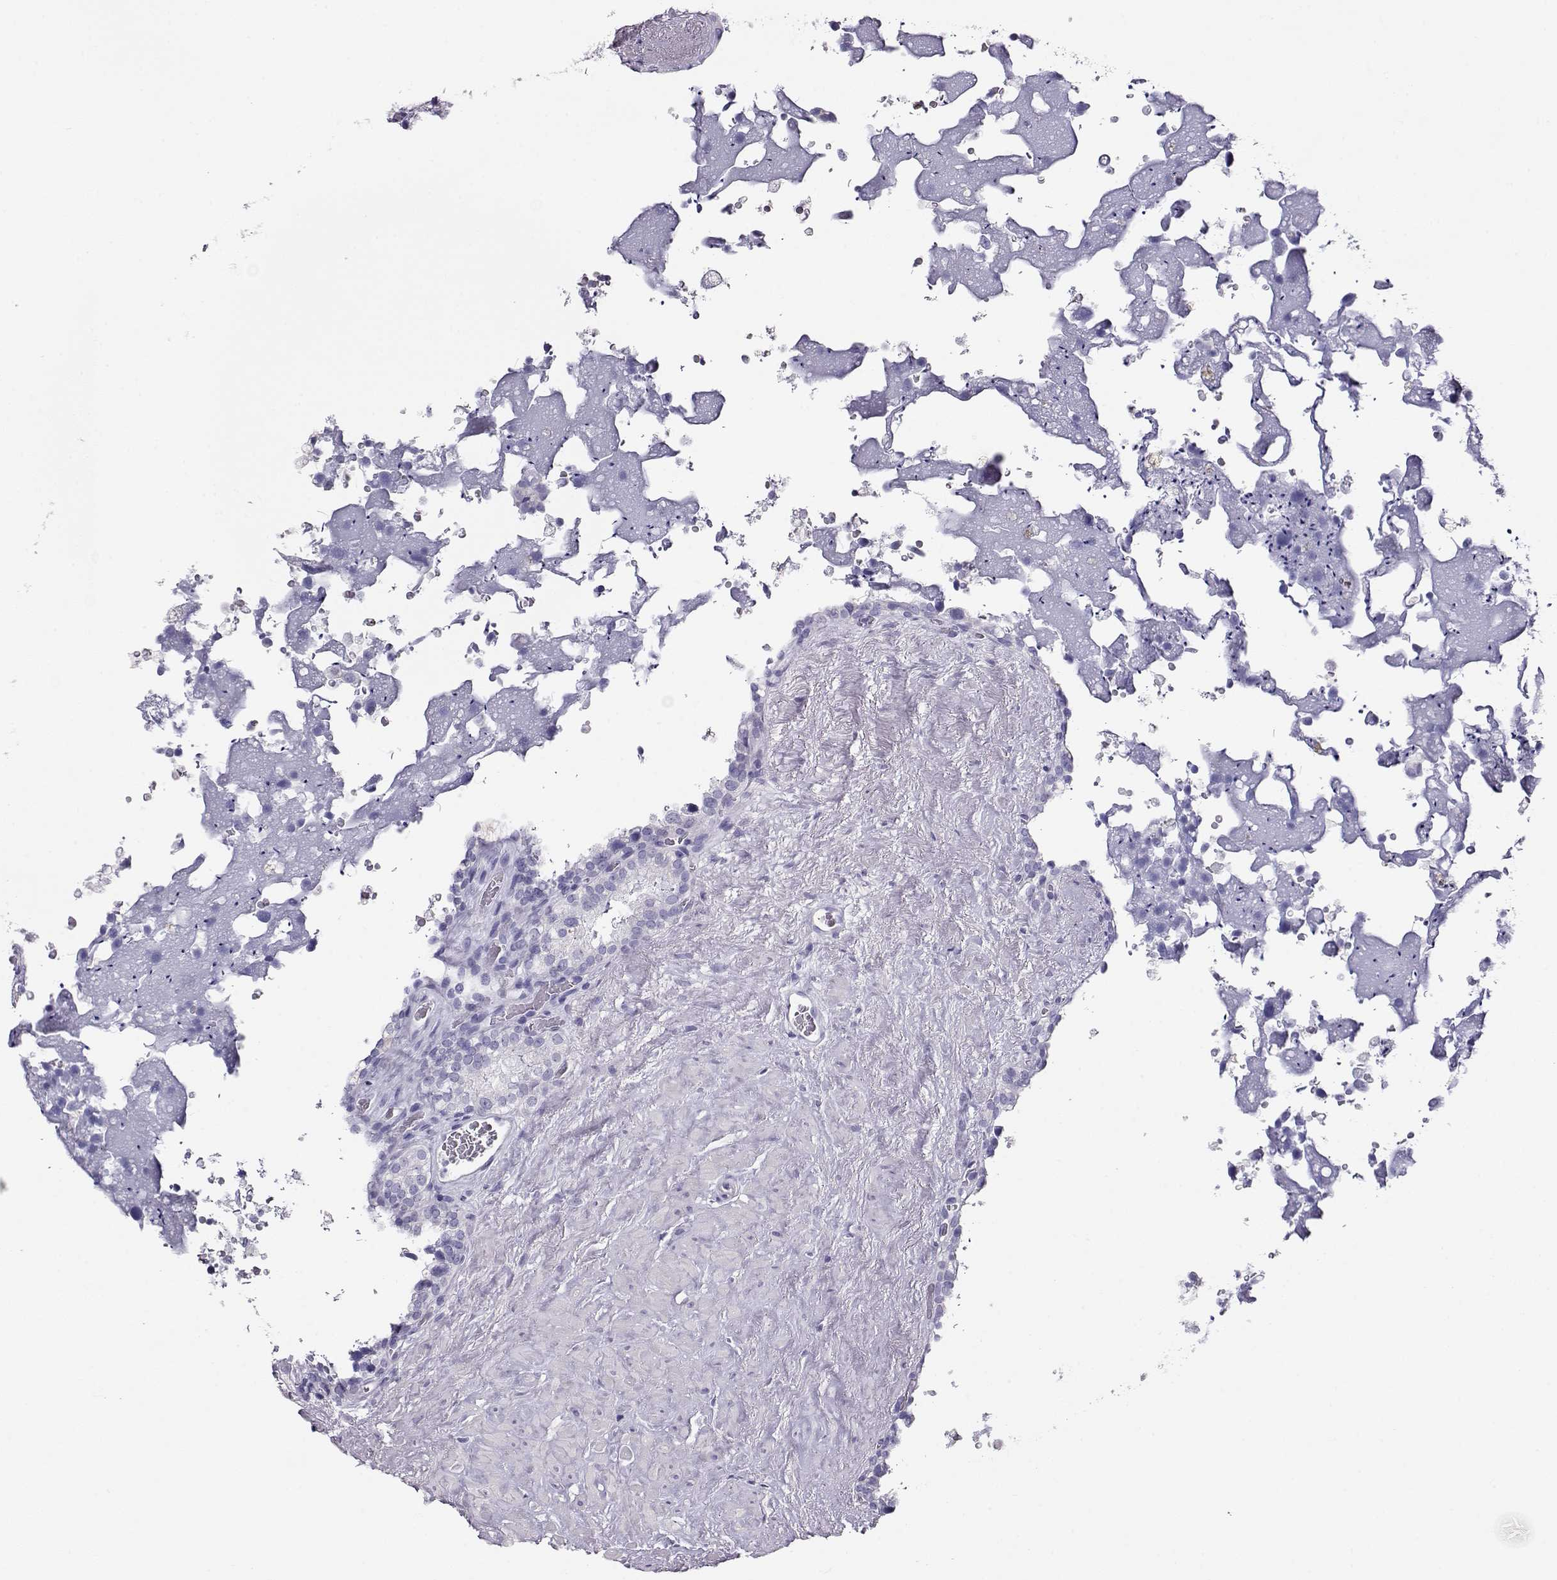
{"staining": {"intensity": "negative", "quantity": "none", "location": "none"}, "tissue": "seminal vesicle", "cell_type": "Glandular cells", "image_type": "normal", "snomed": [{"axis": "morphology", "description": "Normal tissue, NOS"}, {"axis": "topography", "description": "Seminal veicle"}], "caption": "This is a photomicrograph of immunohistochemistry staining of benign seminal vesicle, which shows no staining in glandular cells. (DAB immunohistochemistry visualized using brightfield microscopy, high magnification).", "gene": "ACTN2", "patient": {"sex": "male", "age": 71}}